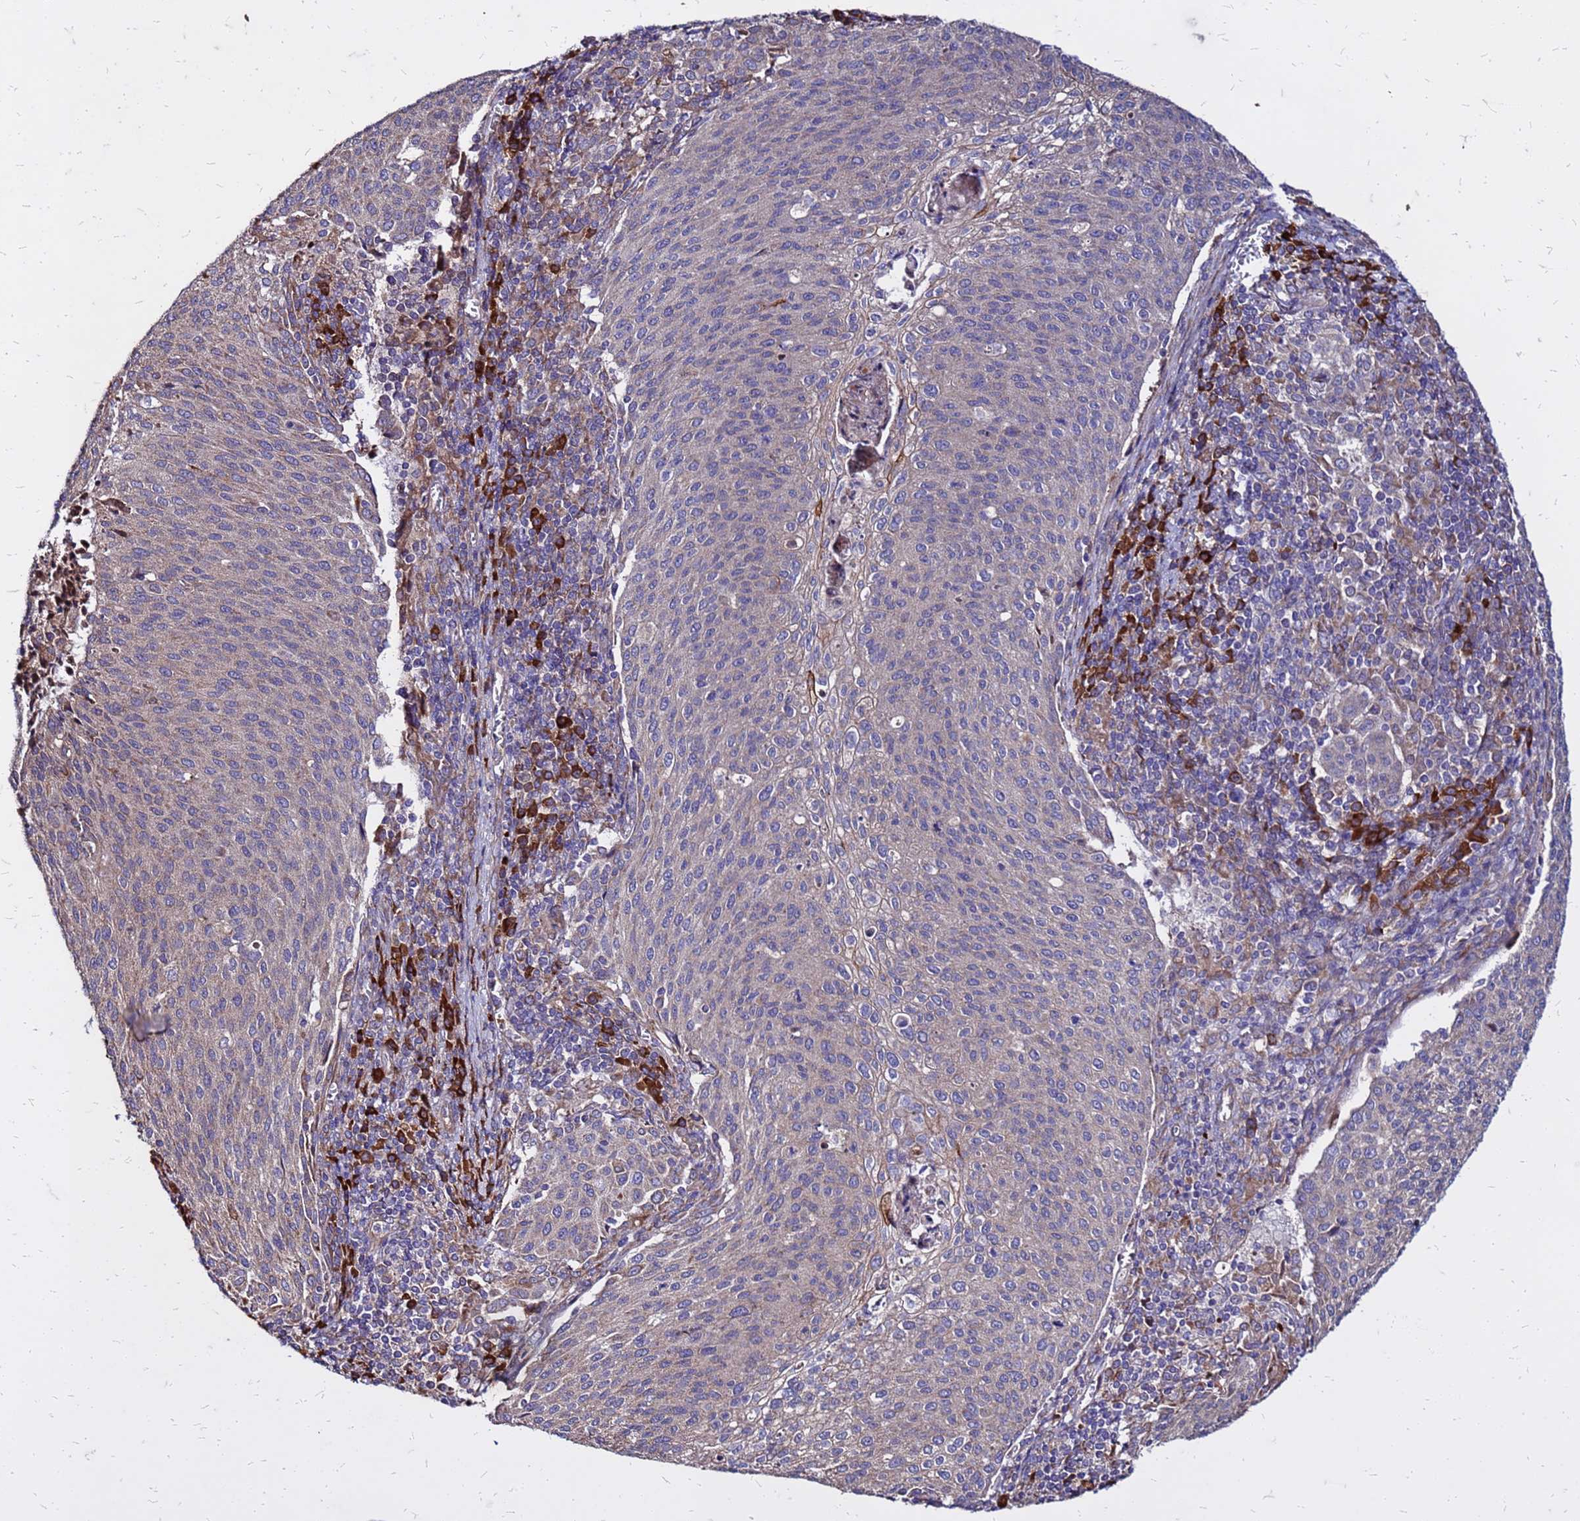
{"staining": {"intensity": "negative", "quantity": "none", "location": "none"}, "tissue": "cervical cancer", "cell_type": "Tumor cells", "image_type": "cancer", "snomed": [{"axis": "morphology", "description": "Squamous cell carcinoma, NOS"}, {"axis": "topography", "description": "Cervix"}], "caption": "This photomicrograph is of cervical cancer stained with IHC to label a protein in brown with the nuclei are counter-stained blue. There is no staining in tumor cells.", "gene": "VMO1", "patient": {"sex": "female", "age": 46}}